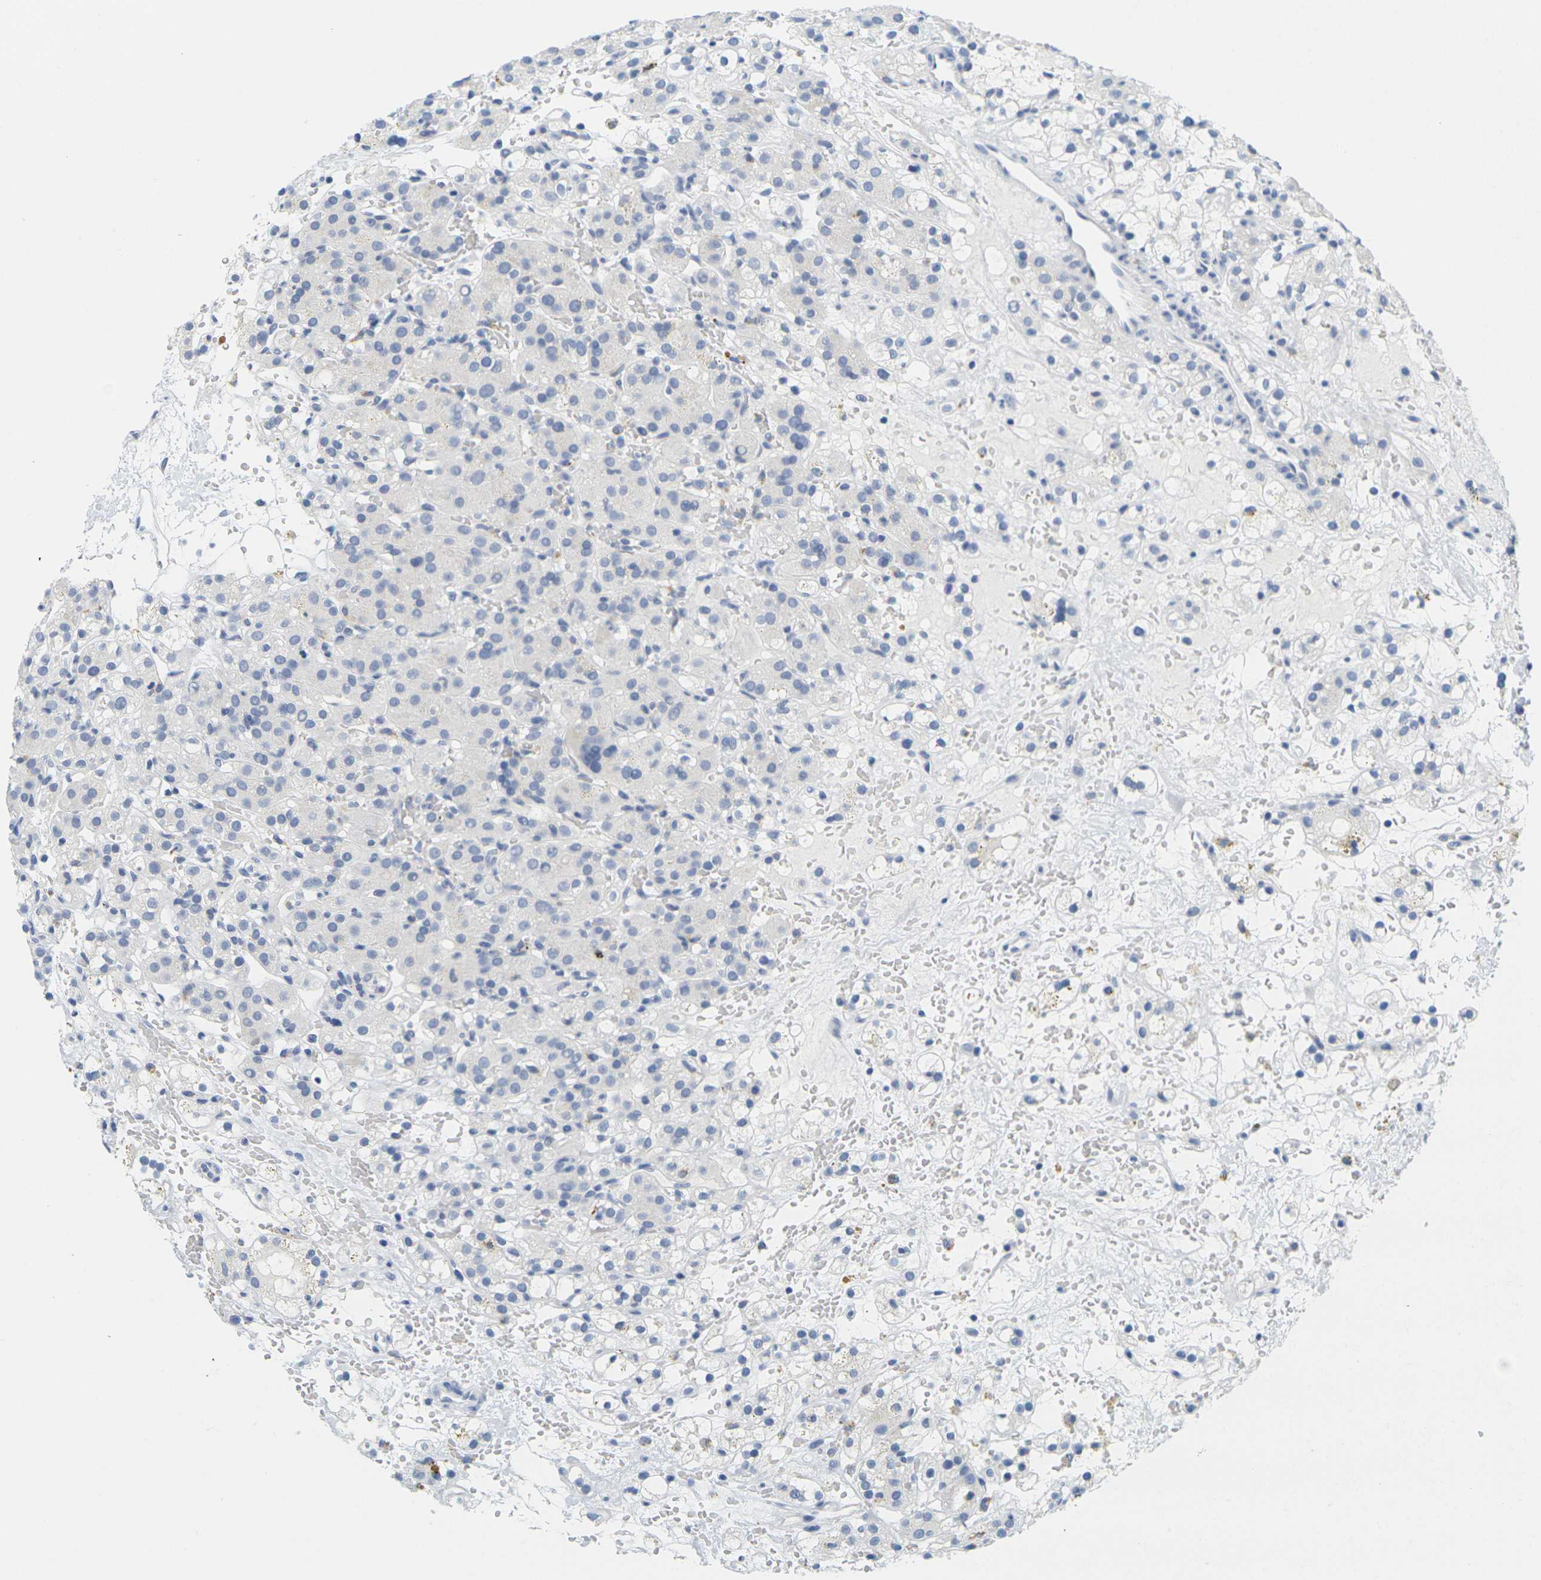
{"staining": {"intensity": "negative", "quantity": "none", "location": "none"}, "tissue": "renal cancer", "cell_type": "Tumor cells", "image_type": "cancer", "snomed": [{"axis": "morphology", "description": "Adenocarcinoma, NOS"}, {"axis": "topography", "description": "Kidney"}], "caption": "Renal cancer was stained to show a protein in brown. There is no significant staining in tumor cells.", "gene": "HLA-DOB", "patient": {"sex": "male", "age": 61}}